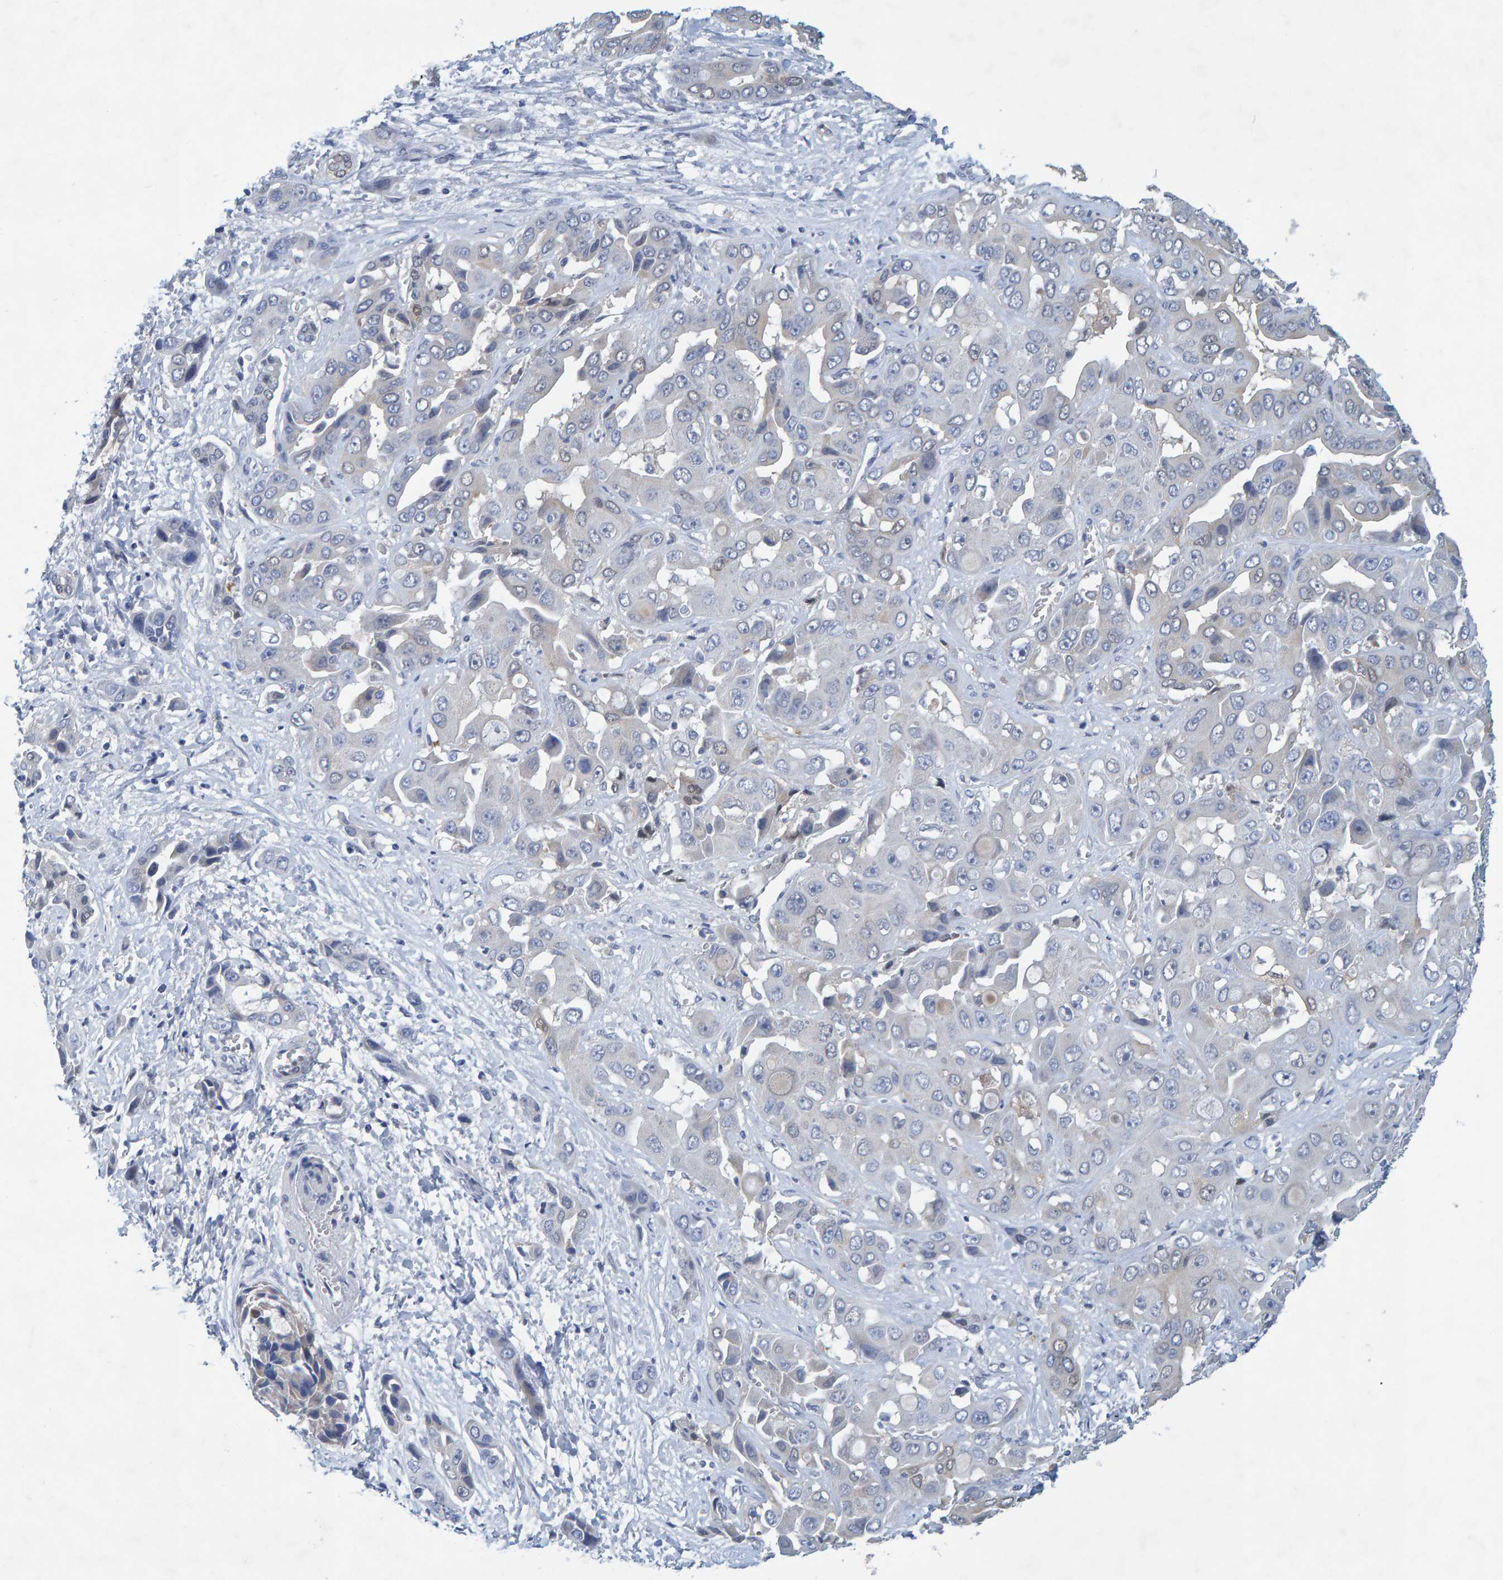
{"staining": {"intensity": "weak", "quantity": "<25%", "location": "cytoplasmic/membranous"}, "tissue": "liver cancer", "cell_type": "Tumor cells", "image_type": "cancer", "snomed": [{"axis": "morphology", "description": "Cholangiocarcinoma"}, {"axis": "topography", "description": "Liver"}], "caption": "Protein analysis of cholangiocarcinoma (liver) reveals no significant expression in tumor cells.", "gene": "ALAD", "patient": {"sex": "female", "age": 52}}